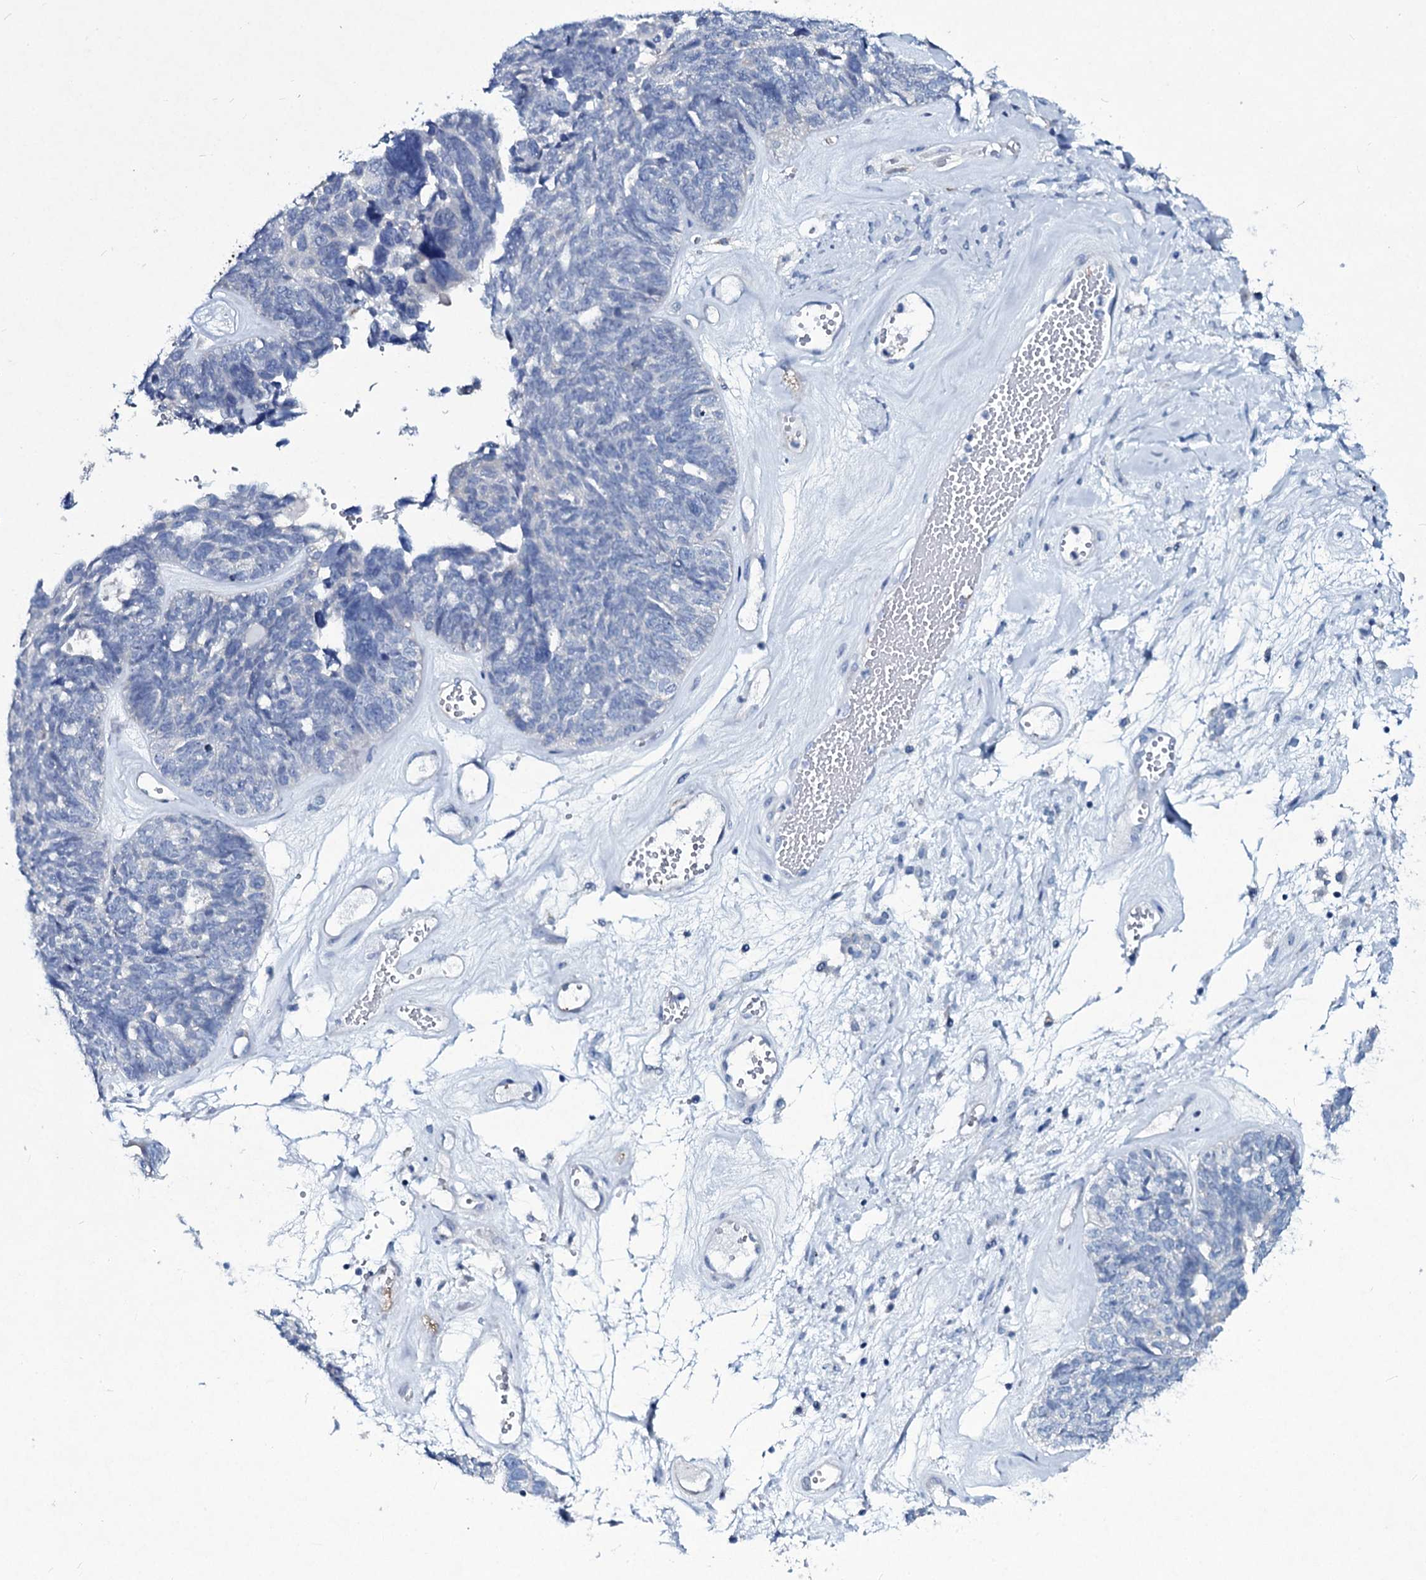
{"staining": {"intensity": "negative", "quantity": "none", "location": "none"}, "tissue": "ovarian cancer", "cell_type": "Tumor cells", "image_type": "cancer", "snomed": [{"axis": "morphology", "description": "Cystadenocarcinoma, serous, NOS"}, {"axis": "topography", "description": "Ovary"}], "caption": "This is an immunohistochemistry (IHC) photomicrograph of human ovarian serous cystadenocarcinoma. There is no expression in tumor cells.", "gene": "TPGS2", "patient": {"sex": "female", "age": 79}}